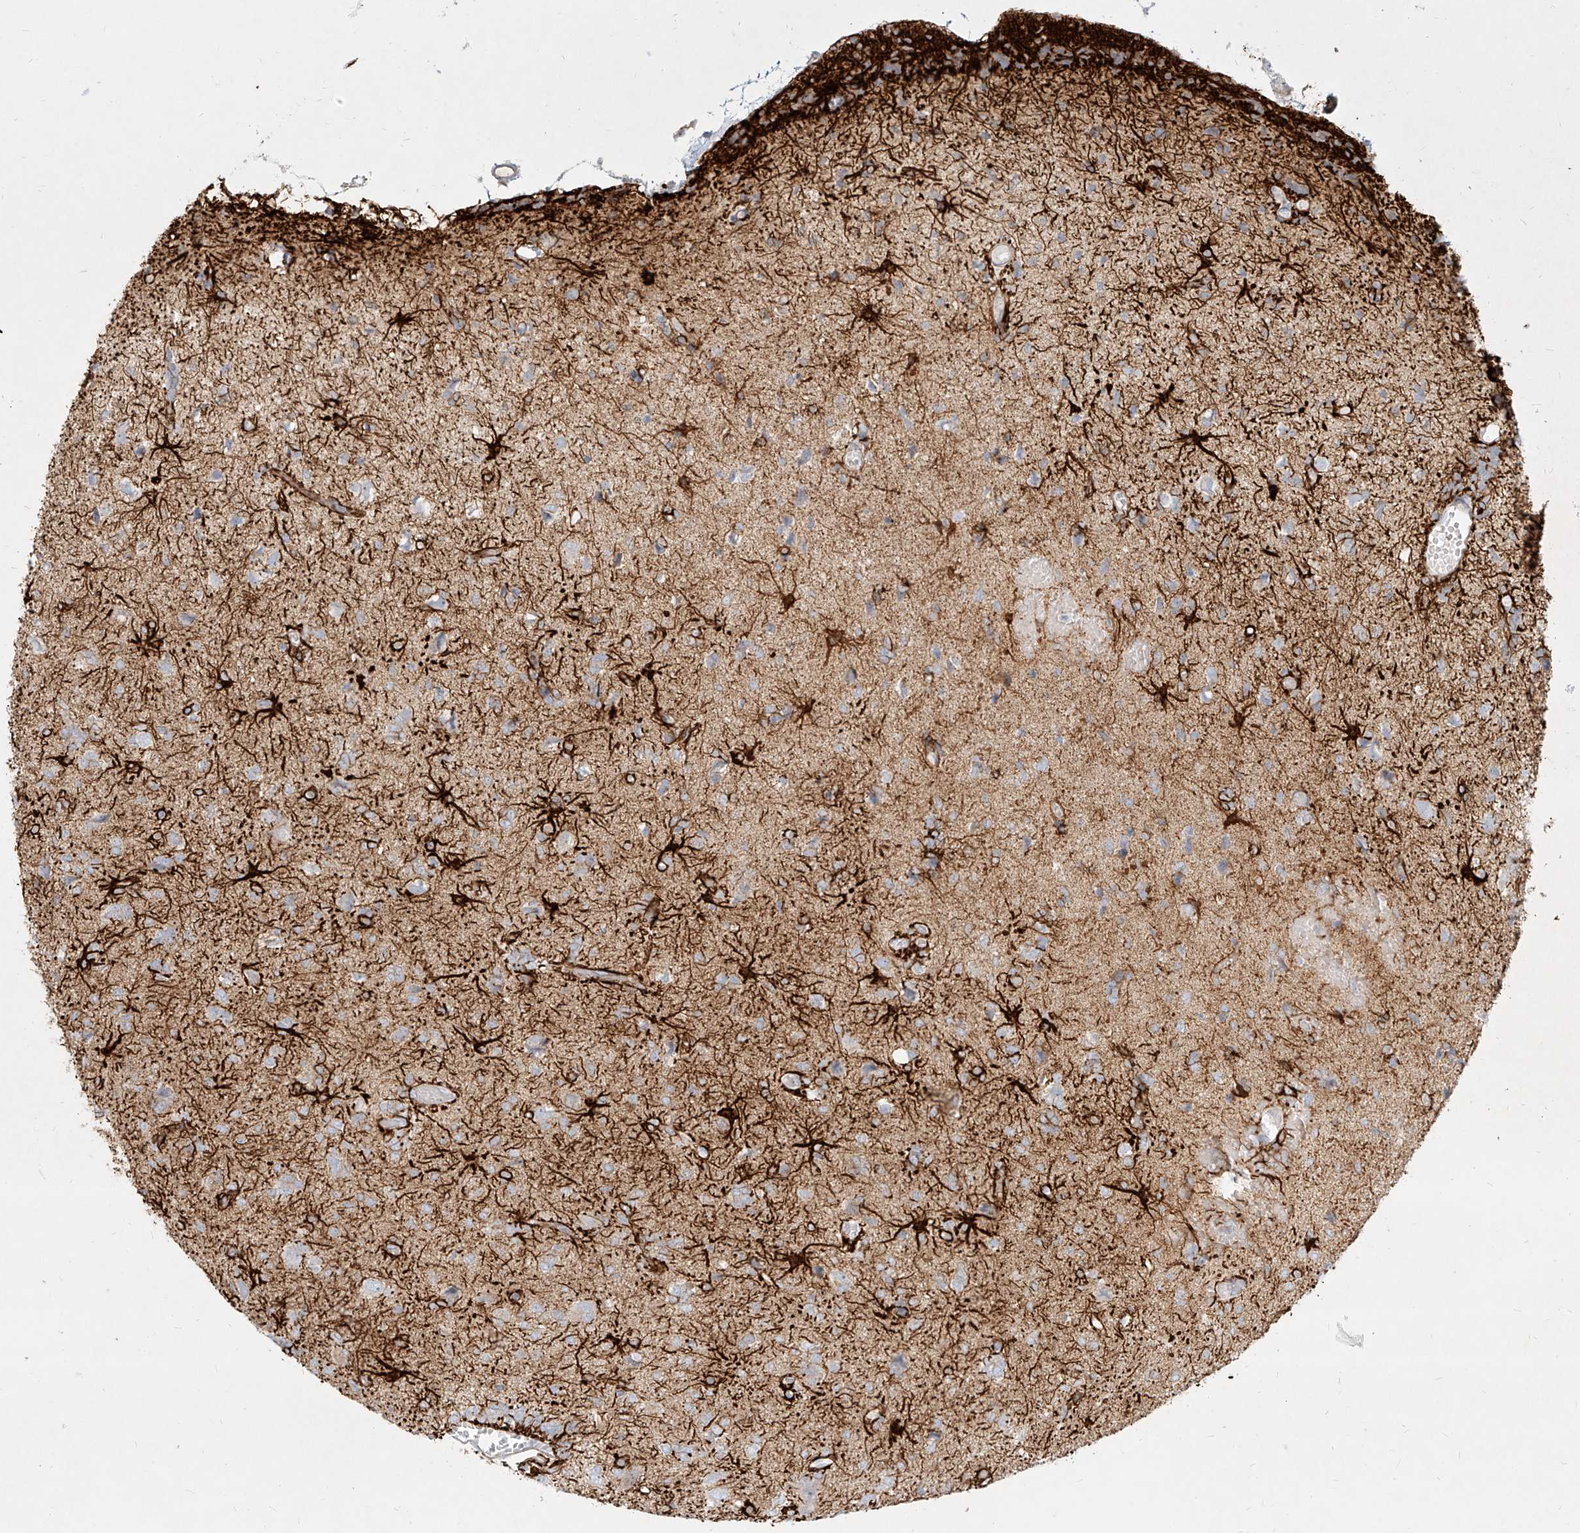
{"staining": {"intensity": "negative", "quantity": "none", "location": "none"}, "tissue": "glioma", "cell_type": "Tumor cells", "image_type": "cancer", "snomed": [{"axis": "morphology", "description": "Glioma, malignant, High grade"}, {"axis": "topography", "description": "Brain"}], "caption": "Tumor cells are negative for protein expression in human malignant high-grade glioma. (Brightfield microscopy of DAB immunohistochemistry (IHC) at high magnification).", "gene": "ITPKB", "patient": {"sex": "female", "age": 59}}